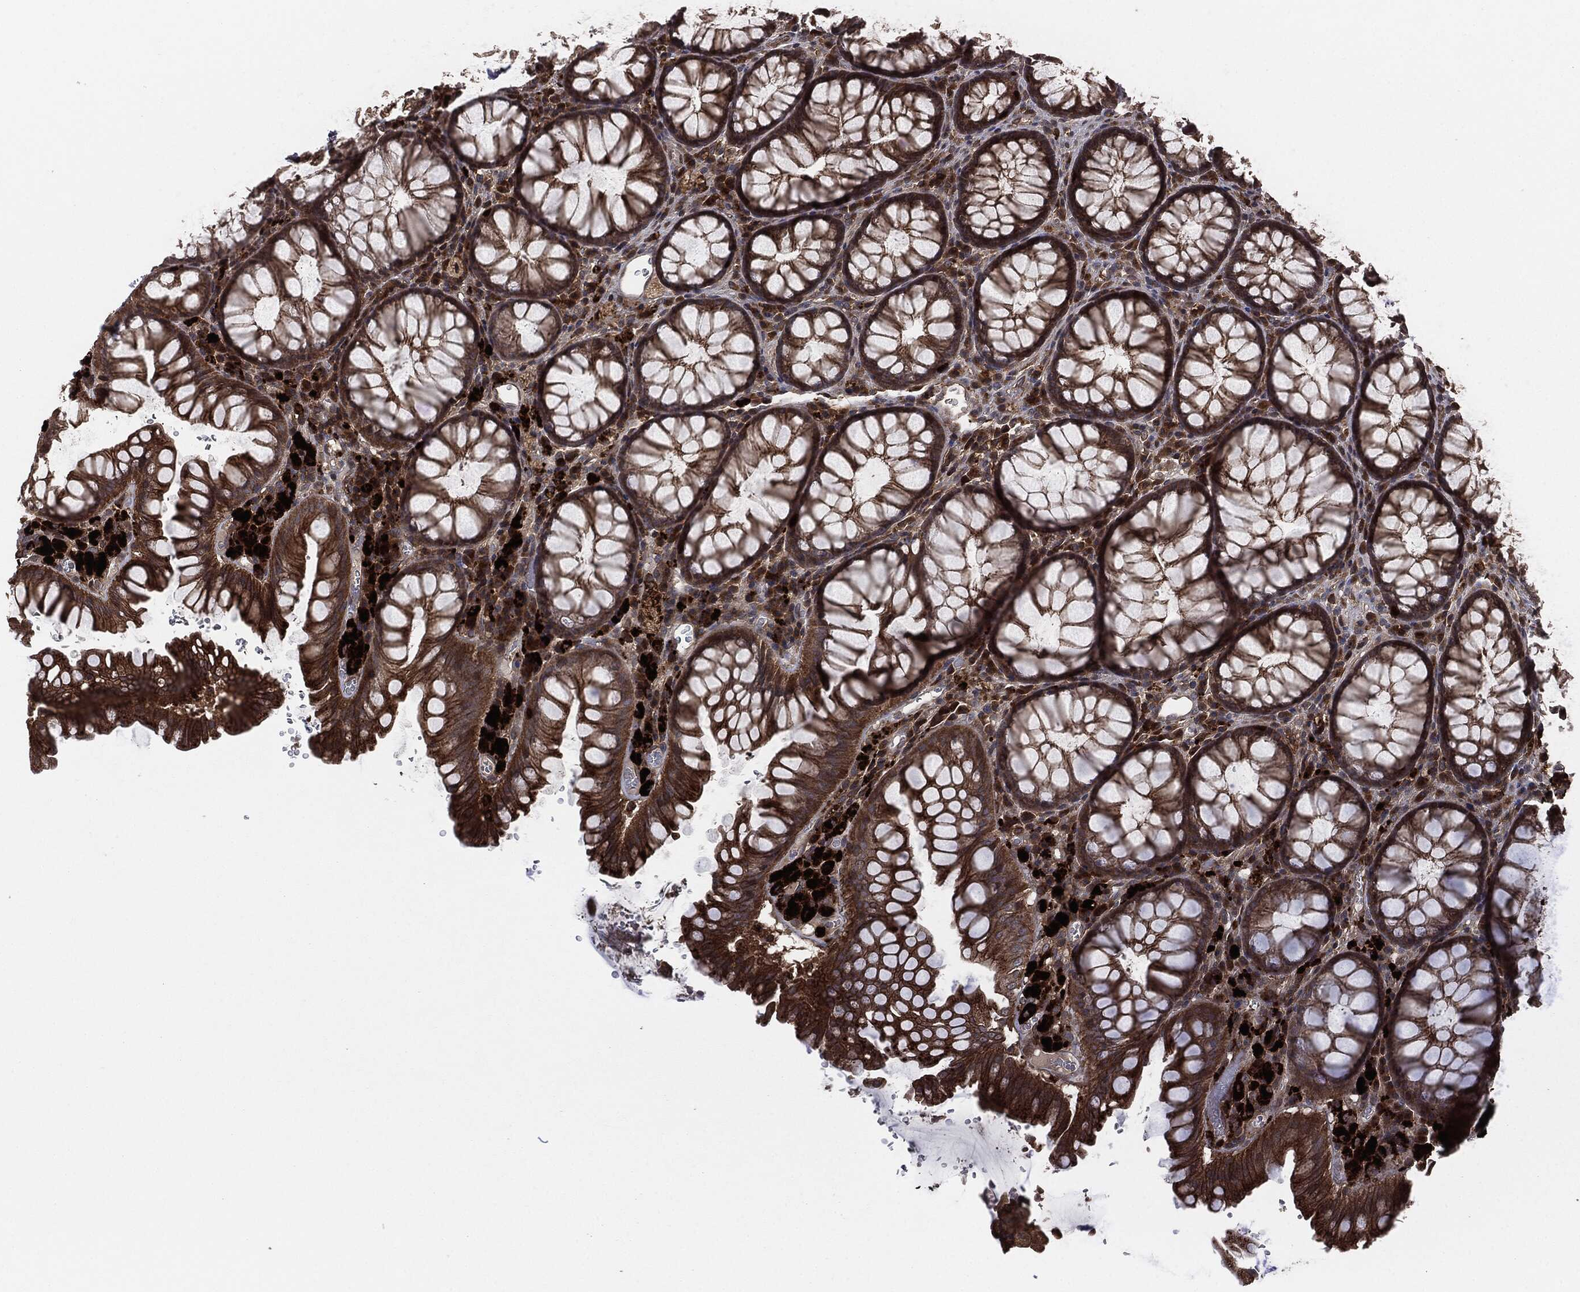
{"staining": {"intensity": "moderate", "quantity": ">75%", "location": "cytoplasmic/membranous"}, "tissue": "rectum", "cell_type": "Glandular cells", "image_type": "normal", "snomed": [{"axis": "morphology", "description": "Normal tissue, NOS"}, {"axis": "topography", "description": "Rectum"}], "caption": "A brown stain highlights moderate cytoplasmic/membranous expression of a protein in glandular cells of unremarkable rectum. The staining was performed using DAB to visualize the protein expression in brown, while the nuclei were stained in blue with hematoxylin (Magnification: 20x).", "gene": "ERBIN", "patient": {"sex": "female", "age": 68}}